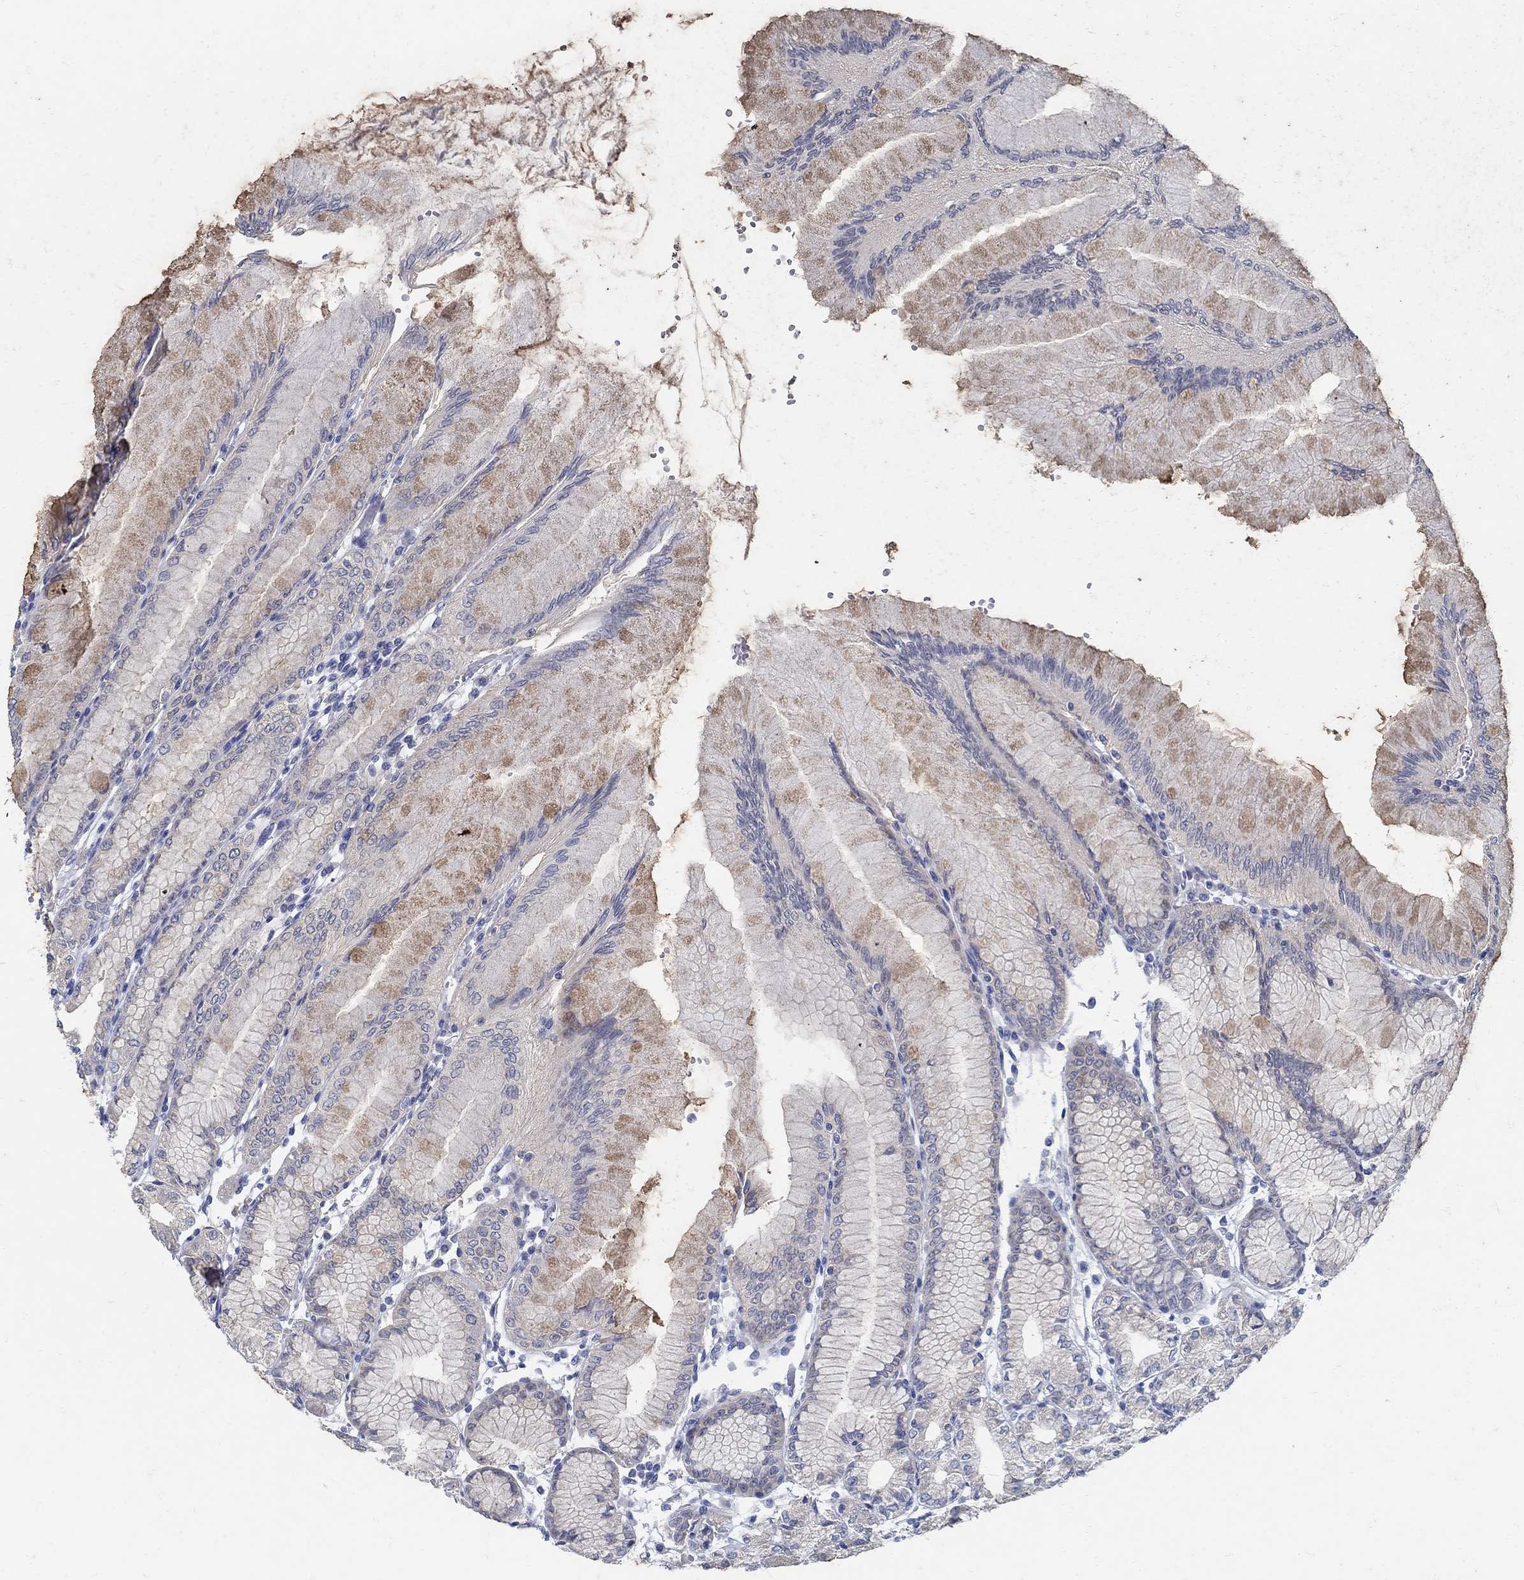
{"staining": {"intensity": "moderate", "quantity": "<25%", "location": "cytoplasmic/membranous"}, "tissue": "stomach", "cell_type": "Glandular cells", "image_type": "normal", "snomed": [{"axis": "morphology", "description": "Normal tissue, NOS"}, {"axis": "topography", "description": "Skeletal muscle"}, {"axis": "topography", "description": "Stomach"}], "caption": "Immunohistochemical staining of unremarkable stomach exhibits <25% levels of moderate cytoplasmic/membranous protein expression in approximately <25% of glandular cells.", "gene": "ZFAND4", "patient": {"sex": "female", "age": 57}}